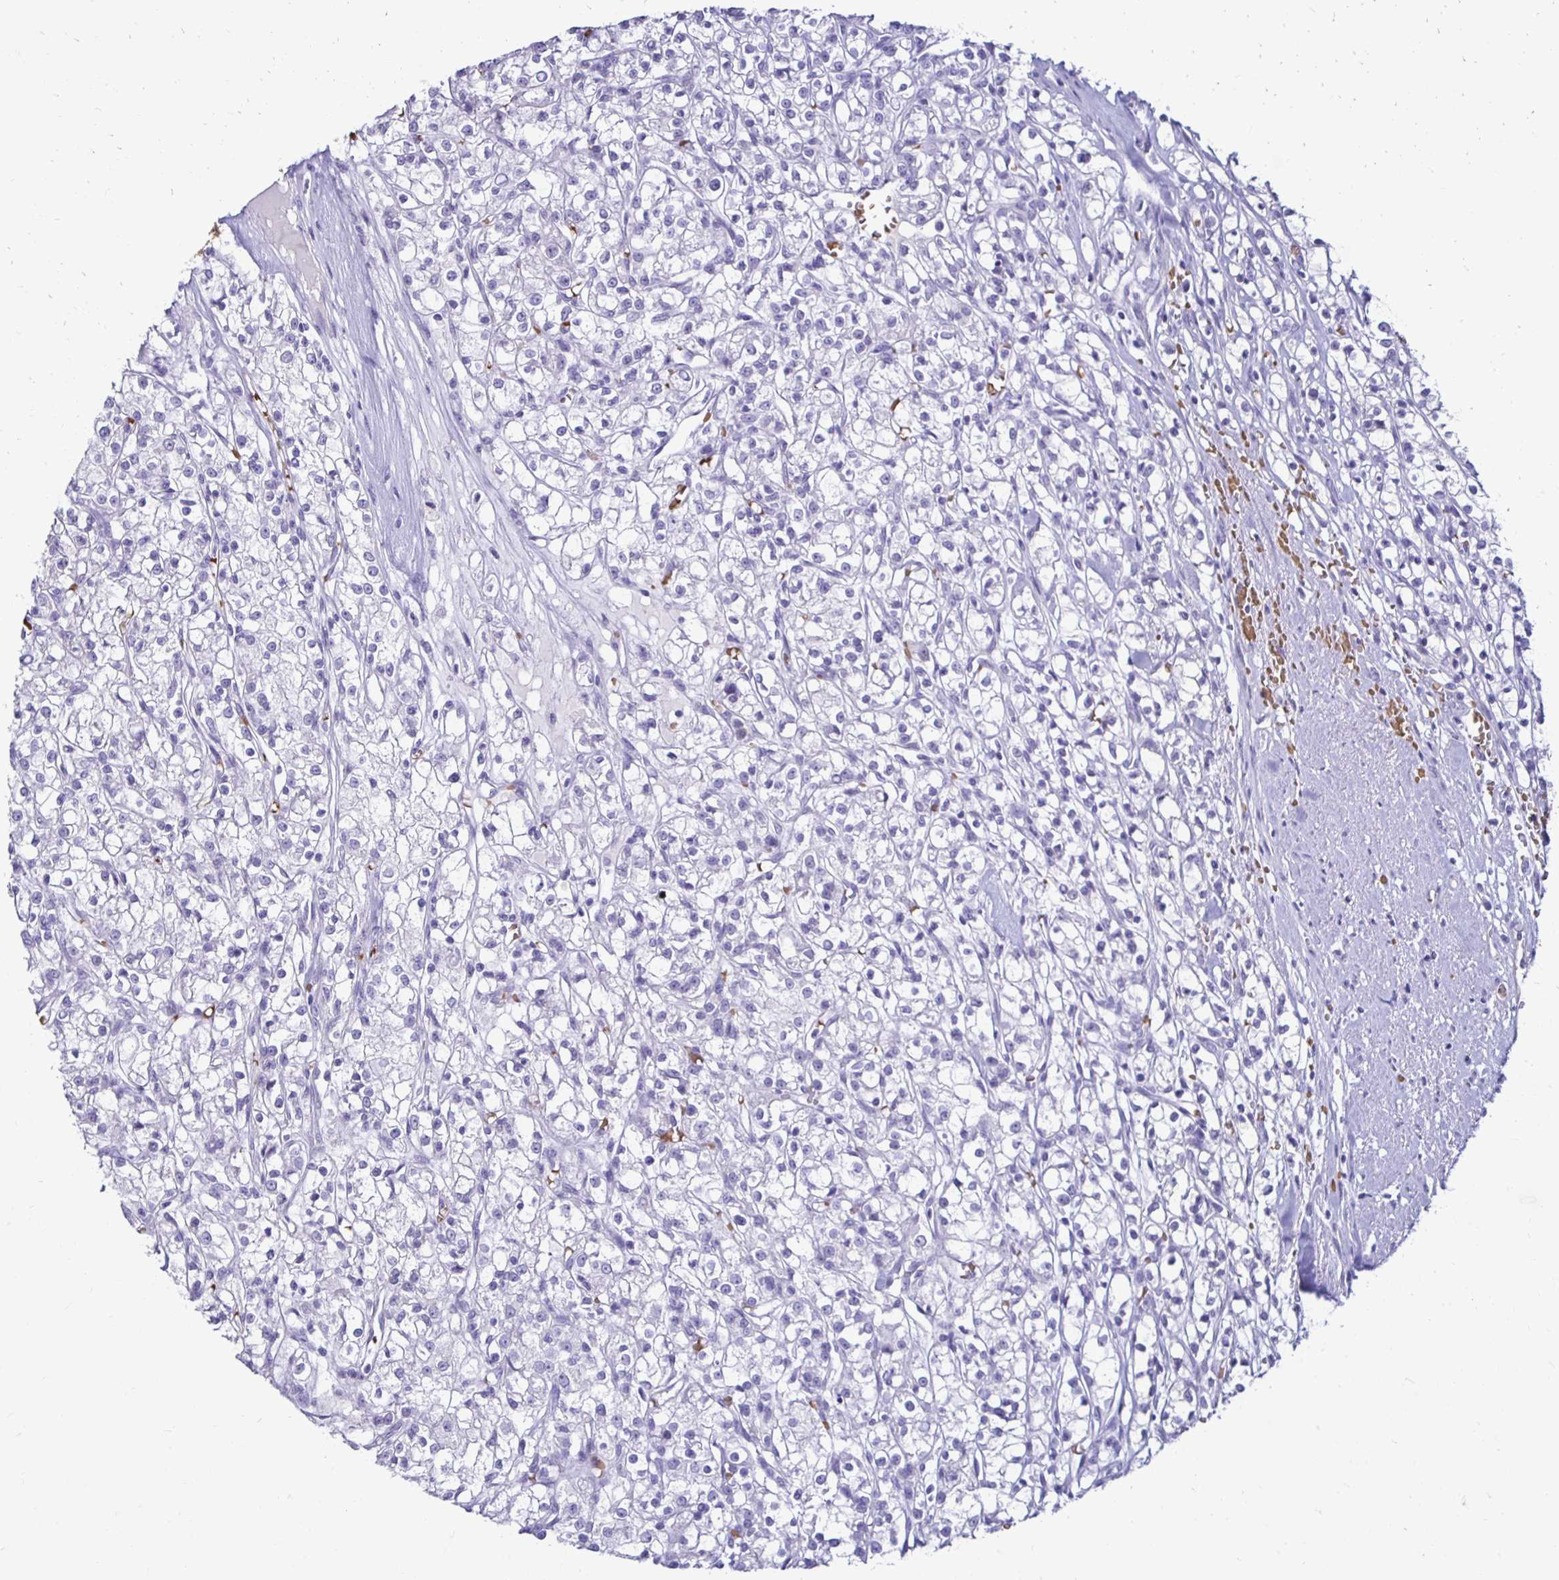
{"staining": {"intensity": "negative", "quantity": "none", "location": "none"}, "tissue": "renal cancer", "cell_type": "Tumor cells", "image_type": "cancer", "snomed": [{"axis": "morphology", "description": "Adenocarcinoma, NOS"}, {"axis": "topography", "description": "Kidney"}], "caption": "Renal adenocarcinoma stained for a protein using immunohistochemistry reveals no expression tumor cells.", "gene": "RHBDL3", "patient": {"sex": "female", "age": 59}}